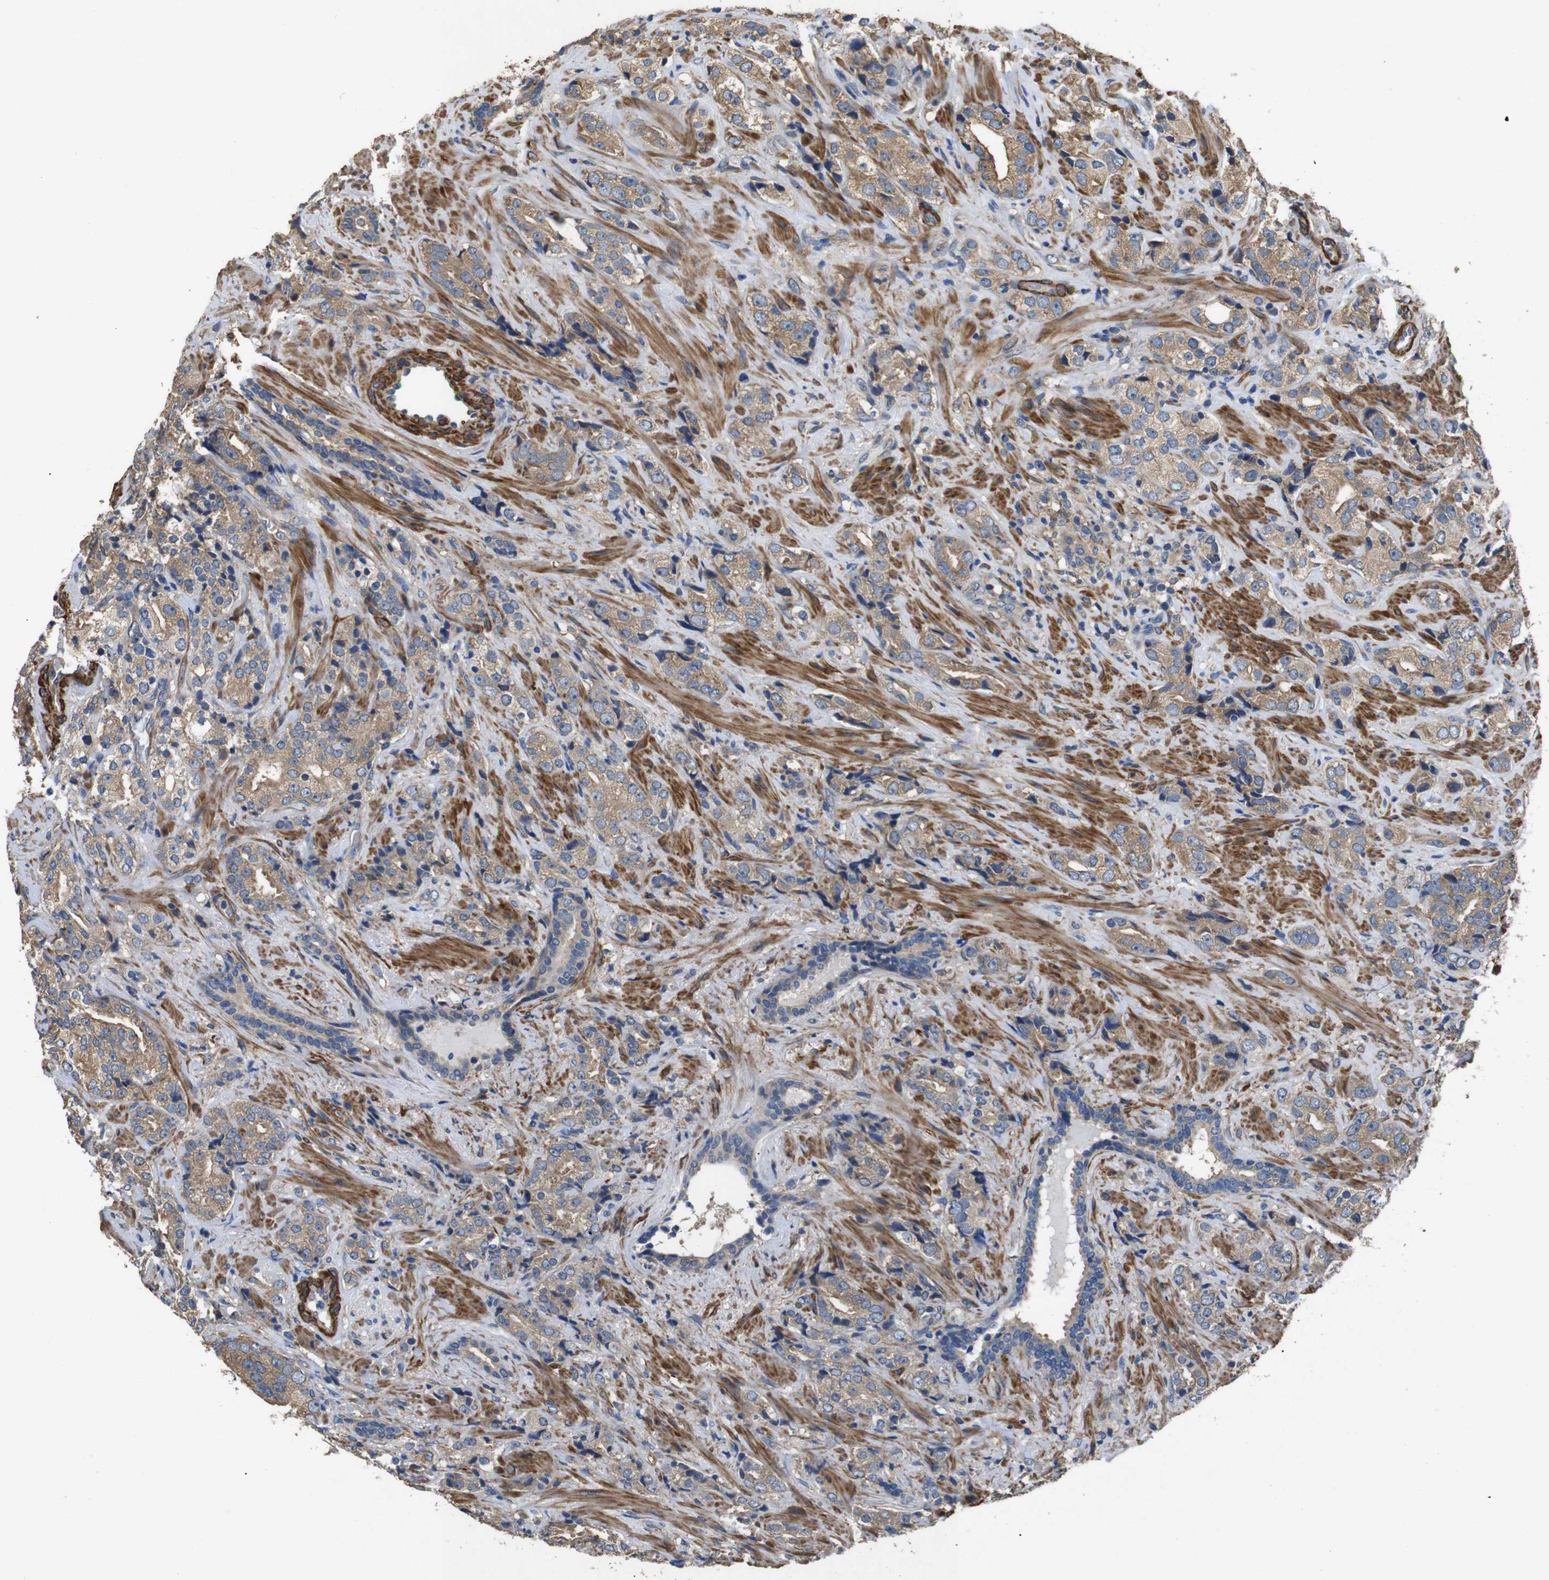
{"staining": {"intensity": "moderate", "quantity": ">75%", "location": "cytoplasmic/membranous"}, "tissue": "prostate cancer", "cell_type": "Tumor cells", "image_type": "cancer", "snomed": [{"axis": "morphology", "description": "Adenocarcinoma, High grade"}, {"axis": "topography", "description": "Prostate"}], "caption": "Prostate high-grade adenocarcinoma tissue exhibits moderate cytoplasmic/membranous expression in about >75% of tumor cells", "gene": "BNIP3", "patient": {"sex": "male", "age": 71}}